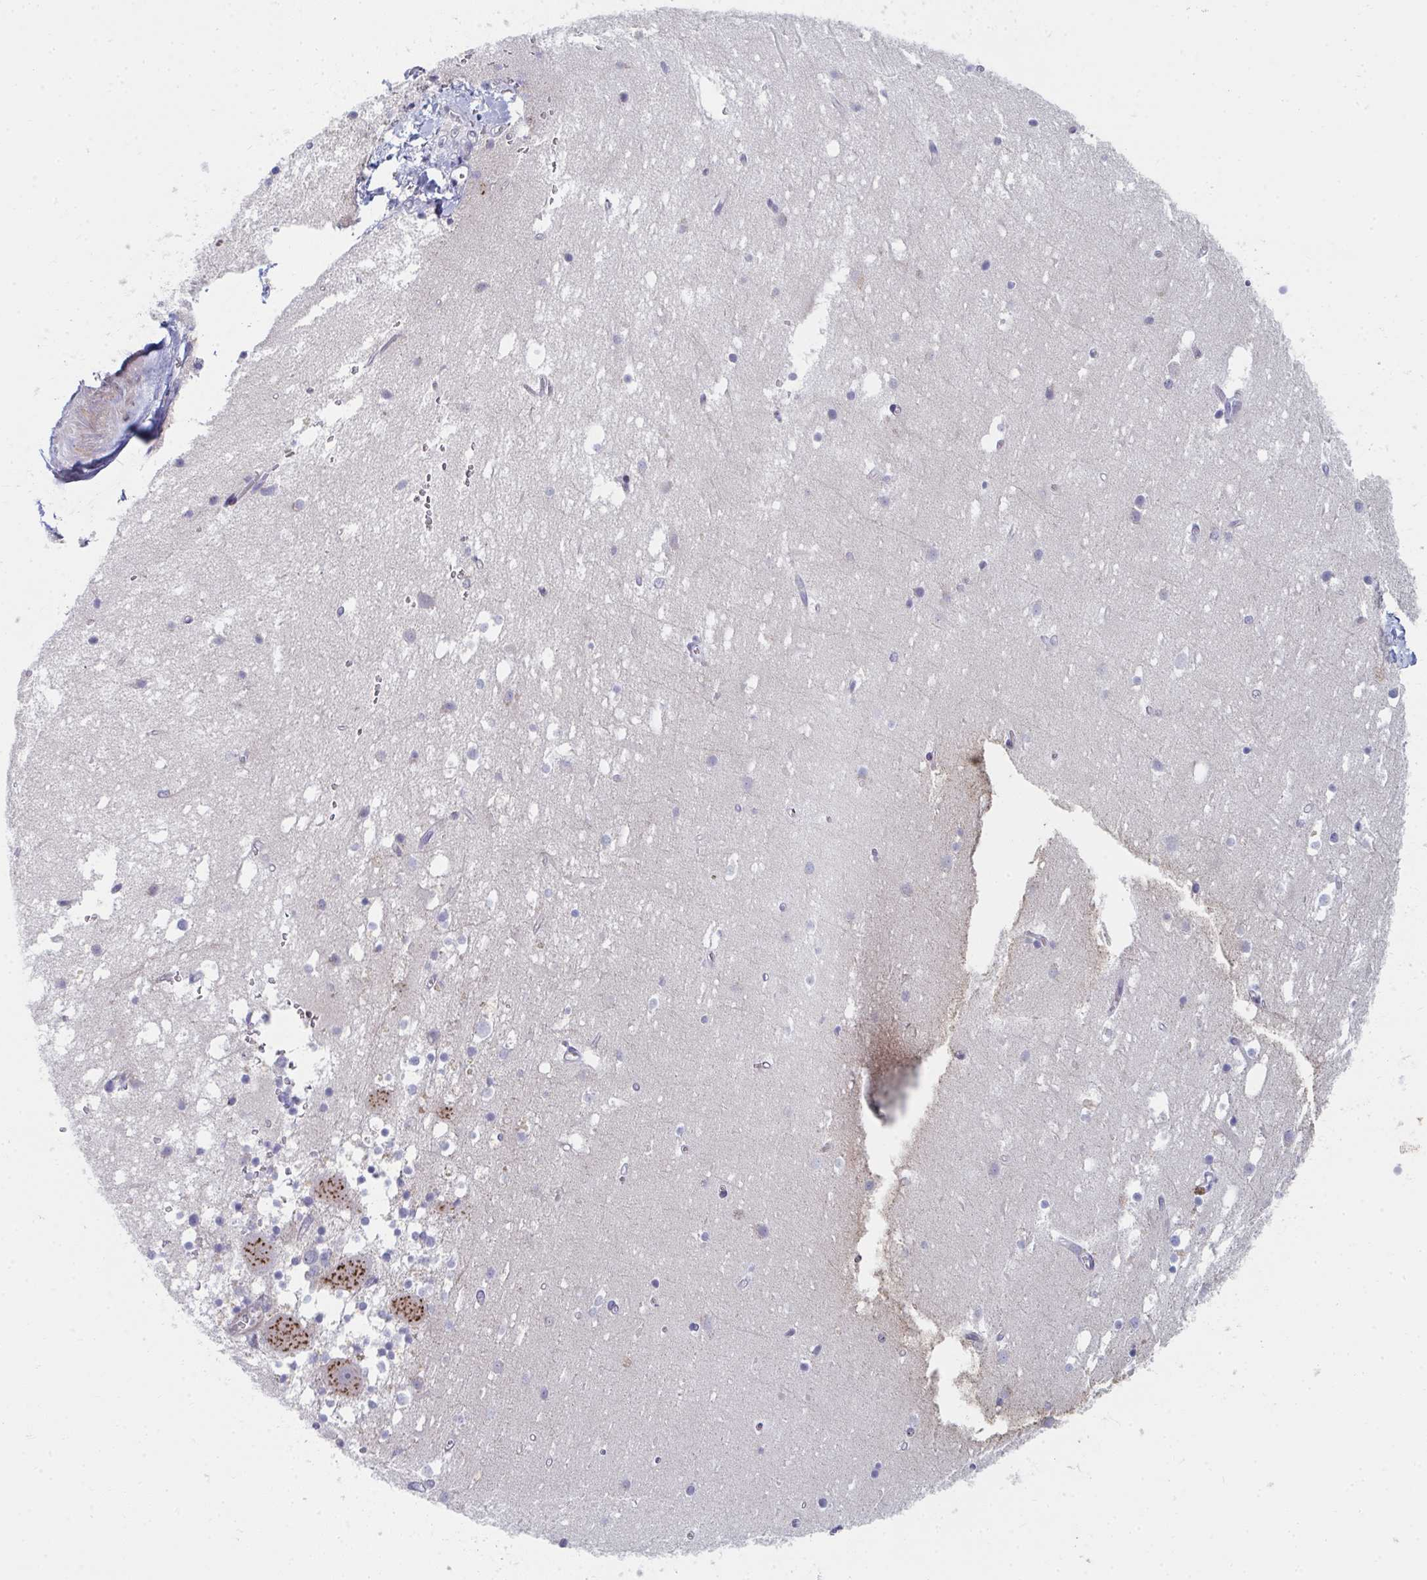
{"staining": {"intensity": "weak", "quantity": "<25%", "location": "cytoplasmic/membranous"}, "tissue": "cerebellum", "cell_type": "Cells in granular layer", "image_type": "normal", "snomed": [{"axis": "morphology", "description": "Normal tissue, NOS"}, {"axis": "topography", "description": "Cerebellum"}], "caption": "Immunohistochemistry image of normal cerebellum stained for a protein (brown), which exhibits no expression in cells in granular layer. (Stains: DAB (3,3'-diaminobenzidine) immunohistochemistry (IHC) with hematoxylin counter stain, Microscopy: brightfield microscopy at high magnification).", "gene": "PSMG1", "patient": {"sex": "male", "age": 54}}